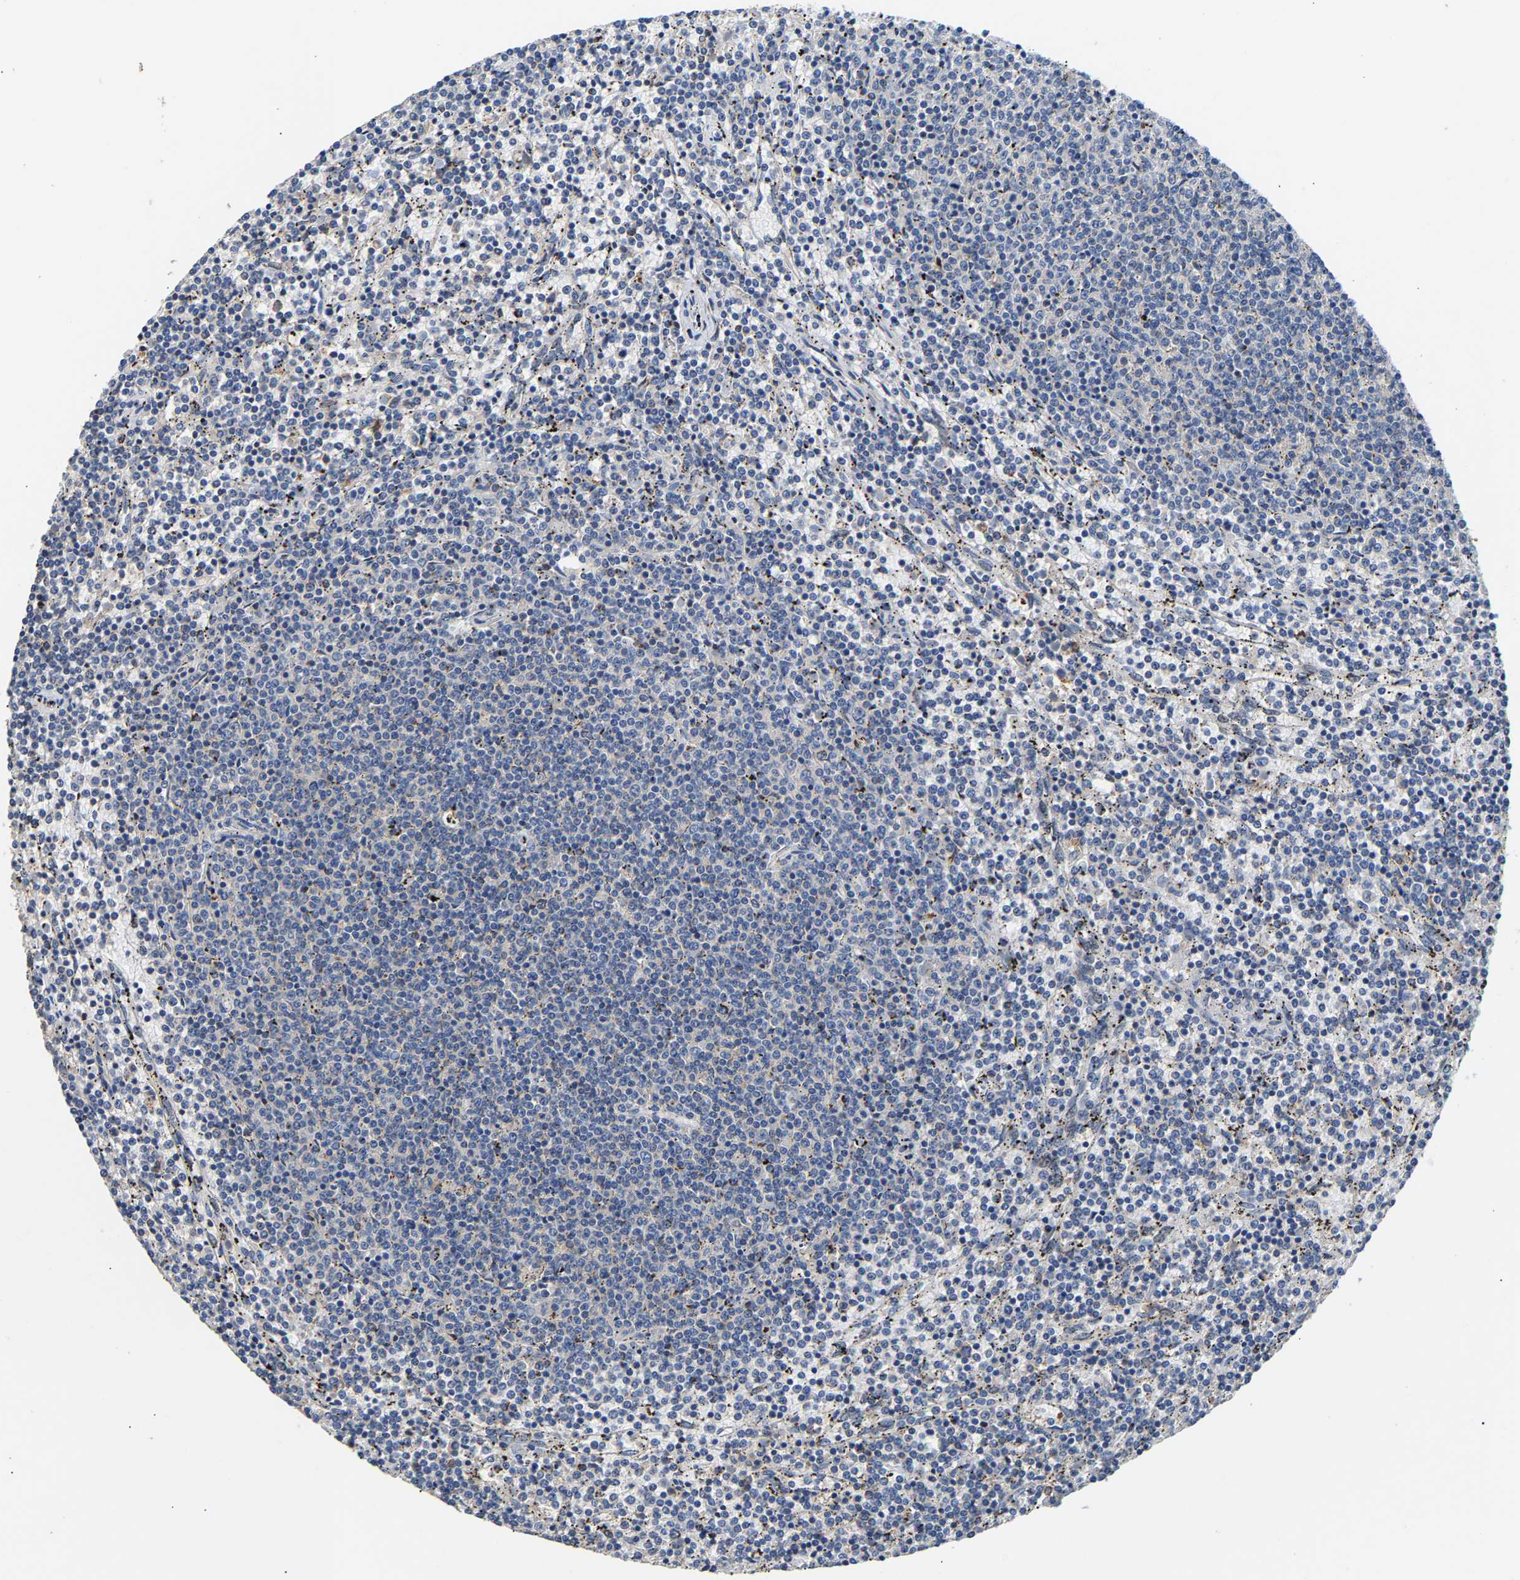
{"staining": {"intensity": "negative", "quantity": "none", "location": "none"}, "tissue": "lymphoma", "cell_type": "Tumor cells", "image_type": "cancer", "snomed": [{"axis": "morphology", "description": "Malignant lymphoma, non-Hodgkin's type, Low grade"}, {"axis": "topography", "description": "Spleen"}], "caption": "Malignant lymphoma, non-Hodgkin's type (low-grade) was stained to show a protein in brown. There is no significant positivity in tumor cells. Nuclei are stained in blue.", "gene": "CCDC171", "patient": {"sex": "female", "age": 50}}